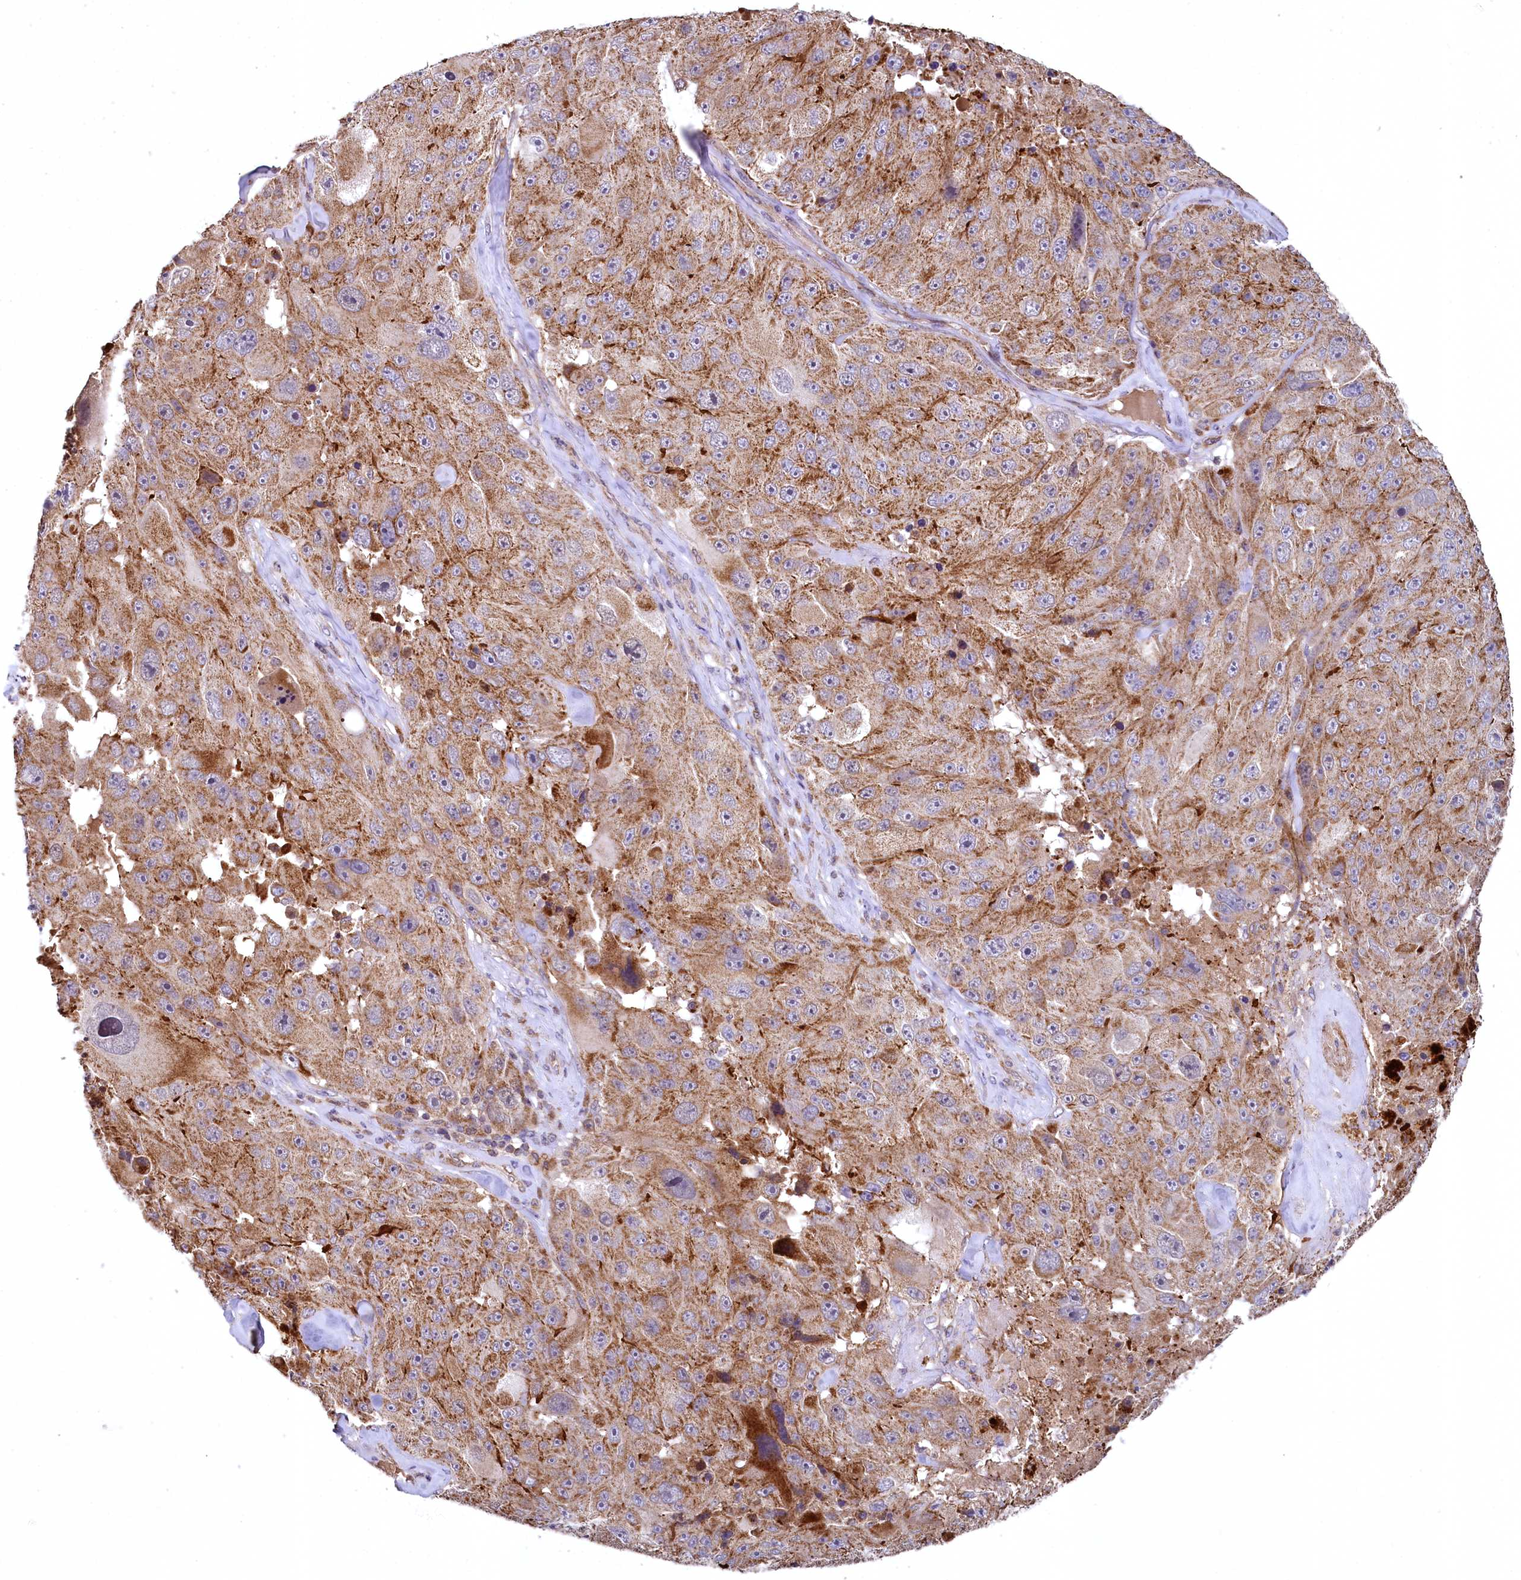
{"staining": {"intensity": "moderate", "quantity": ">75%", "location": "cytoplasmic/membranous"}, "tissue": "melanoma", "cell_type": "Tumor cells", "image_type": "cancer", "snomed": [{"axis": "morphology", "description": "Malignant melanoma, Metastatic site"}, {"axis": "topography", "description": "Lymph node"}], "caption": "Immunohistochemistry micrograph of human melanoma stained for a protein (brown), which displays medium levels of moderate cytoplasmic/membranous positivity in approximately >75% of tumor cells.", "gene": "METTL4", "patient": {"sex": "male", "age": 62}}